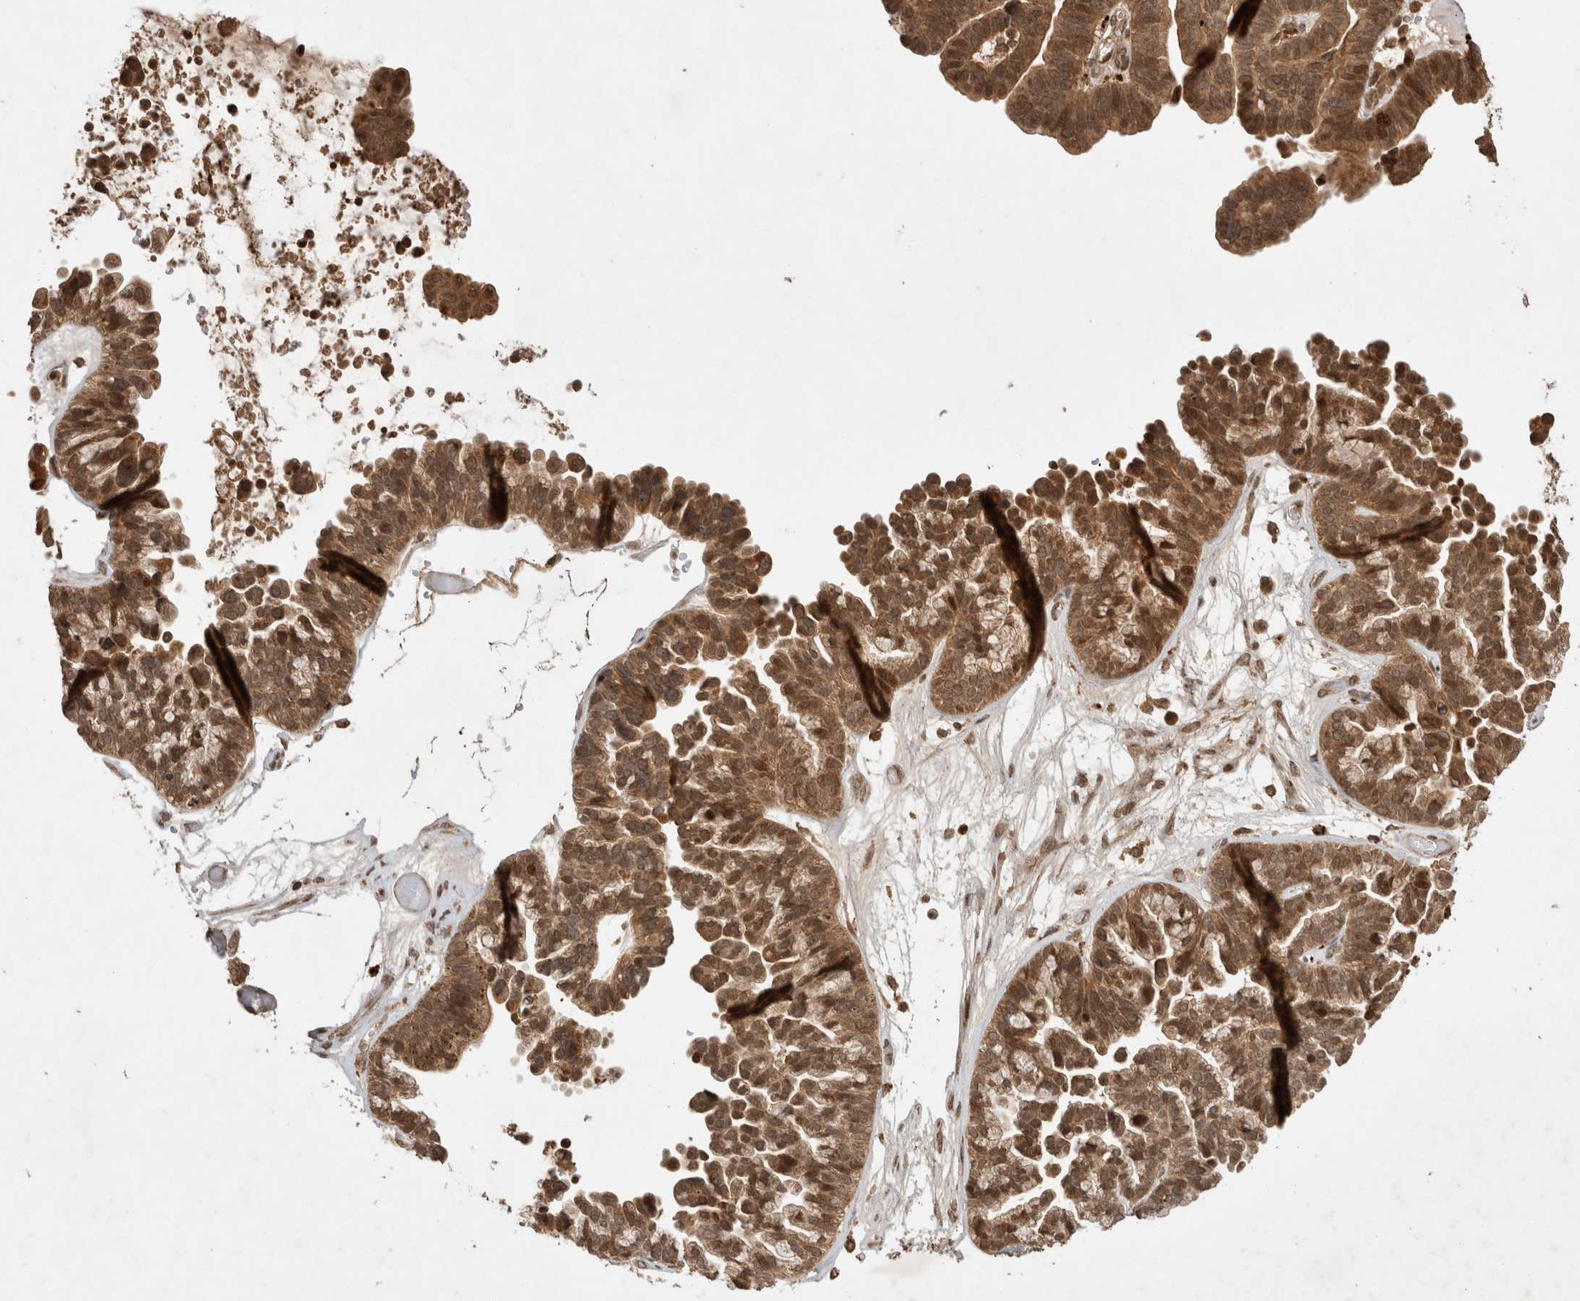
{"staining": {"intensity": "moderate", "quantity": ">75%", "location": "cytoplasmic/membranous"}, "tissue": "ovarian cancer", "cell_type": "Tumor cells", "image_type": "cancer", "snomed": [{"axis": "morphology", "description": "Cystadenocarcinoma, serous, NOS"}, {"axis": "topography", "description": "Ovary"}], "caption": "Moderate cytoplasmic/membranous positivity for a protein is seen in about >75% of tumor cells of ovarian serous cystadenocarcinoma using immunohistochemistry (IHC).", "gene": "FAM221A", "patient": {"sex": "female", "age": 56}}